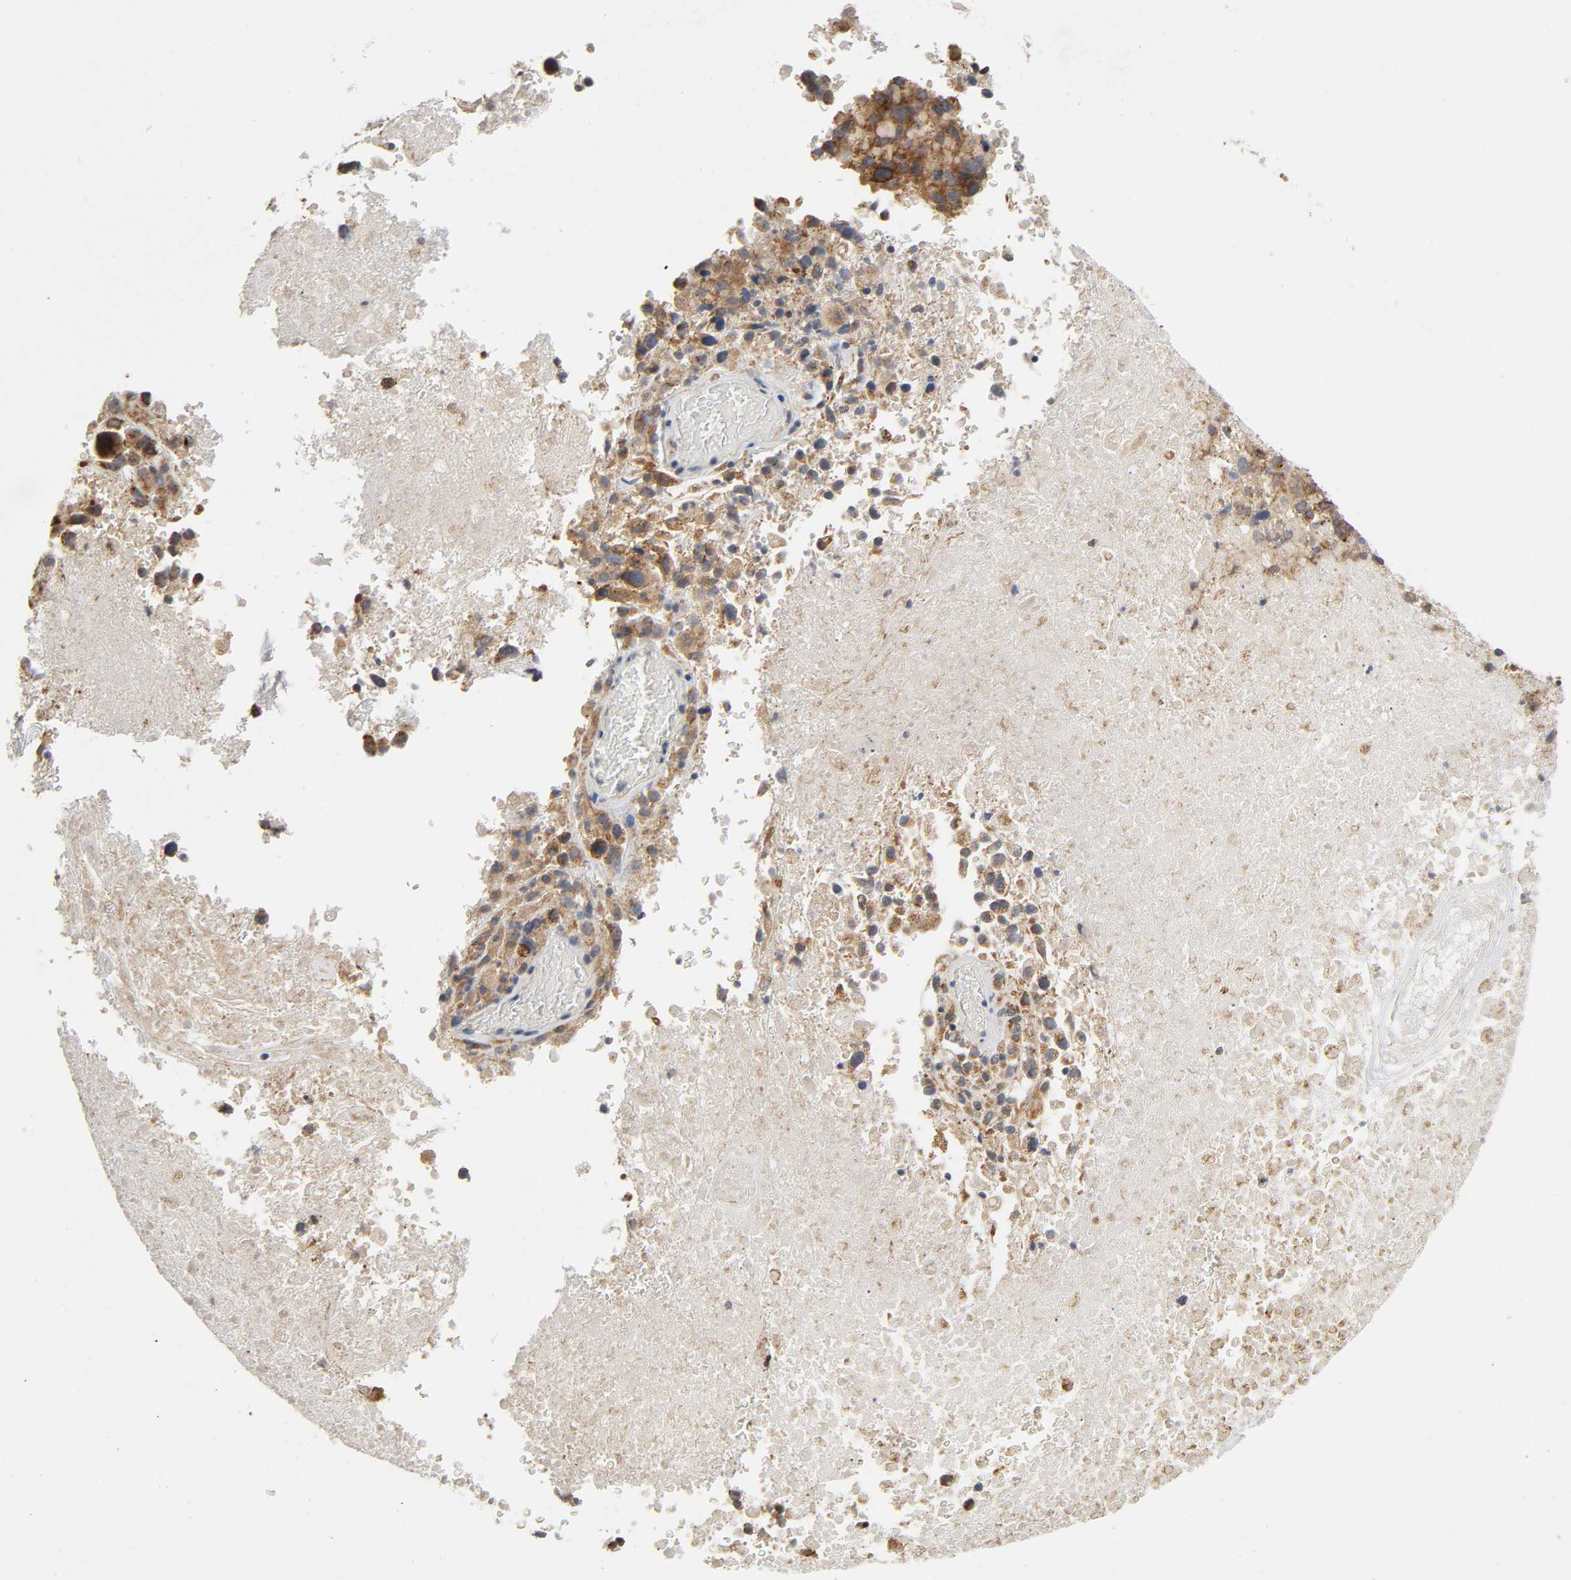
{"staining": {"intensity": "strong", "quantity": ">75%", "location": "cytoplasmic/membranous"}, "tissue": "melanoma", "cell_type": "Tumor cells", "image_type": "cancer", "snomed": [{"axis": "morphology", "description": "Malignant melanoma, Metastatic site"}, {"axis": "topography", "description": "Cerebral cortex"}], "caption": "The immunohistochemical stain highlights strong cytoplasmic/membranous staining in tumor cells of malignant melanoma (metastatic site) tissue.", "gene": "SLC30A9", "patient": {"sex": "female", "age": 52}}